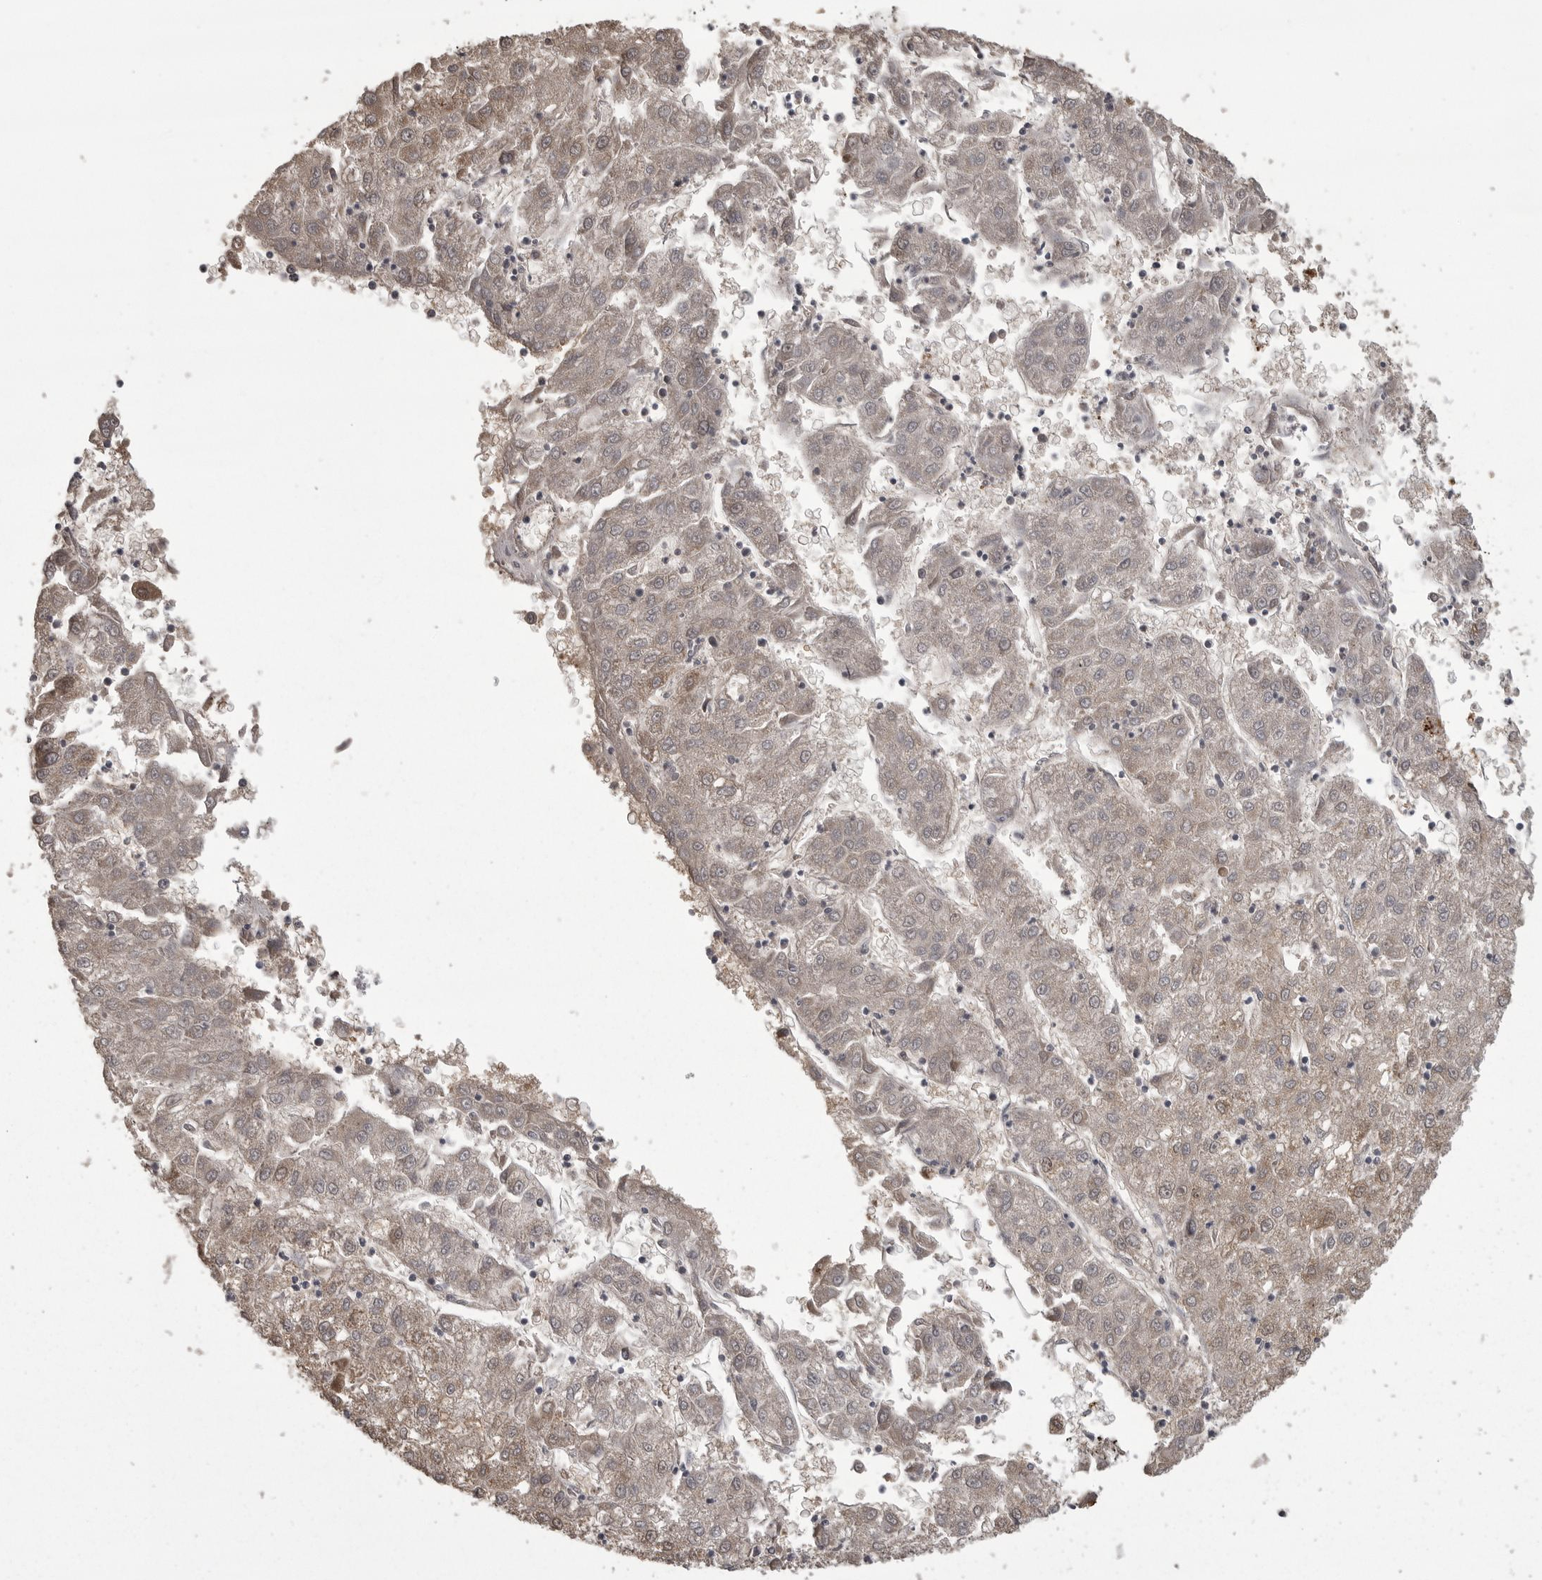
{"staining": {"intensity": "weak", "quantity": "<25%", "location": "cytoplasmic/membranous,nuclear"}, "tissue": "liver cancer", "cell_type": "Tumor cells", "image_type": "cancer", "snomed": [{"axis": "morphology", "description": "Carcinoma, Hepatocellular, NOS"}, {"axis": "topography", "description": "Liver"}], "caption": "This image is of liver cancer stained with IHC to label a protein in brown with the nuclei are counter-stained blue. There is no staining in tumor cells.", "gene": "CMTM6", "patient": {"sex": "male", "age": 72}}